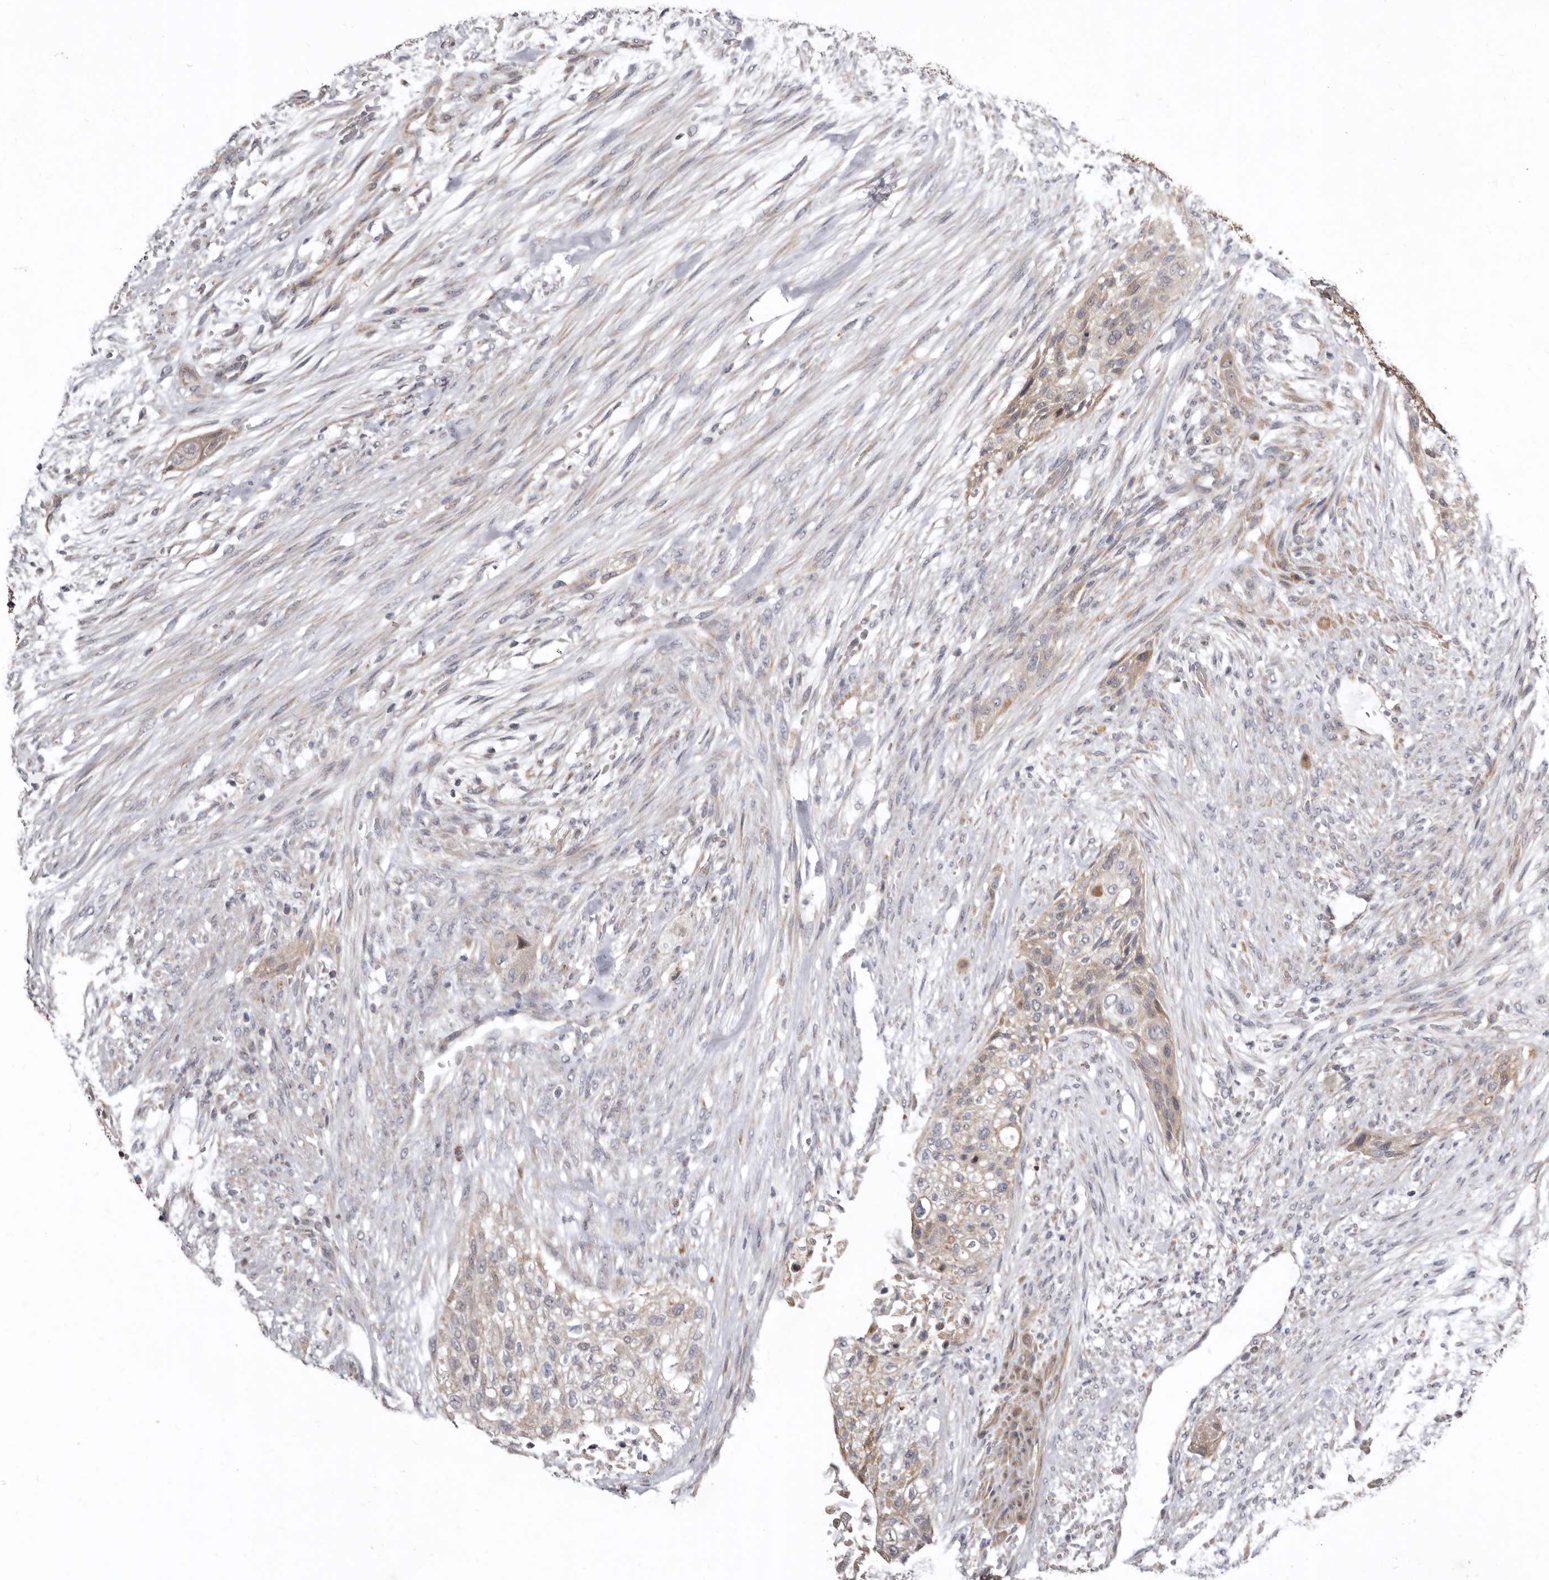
{"staining": {"intensity": "weak", "quantity": "<25%", "location": "cytoplasmic/membranous"}, "tissue": "urothelial cancer", "cell_type": "Tumor cells", "image_type": "cancer", "snomed": [{"axis": "morphology", "description": "Urothelial carcinoma, High grade"}, {"axis": "topography", "description": "Urinary bladder"}], "caption": "The micrograph reveals no significant staining in tumor cells of urothelial cancer.", "gene": "SMC4", "patient": {"sex": "male", "age": 35}}